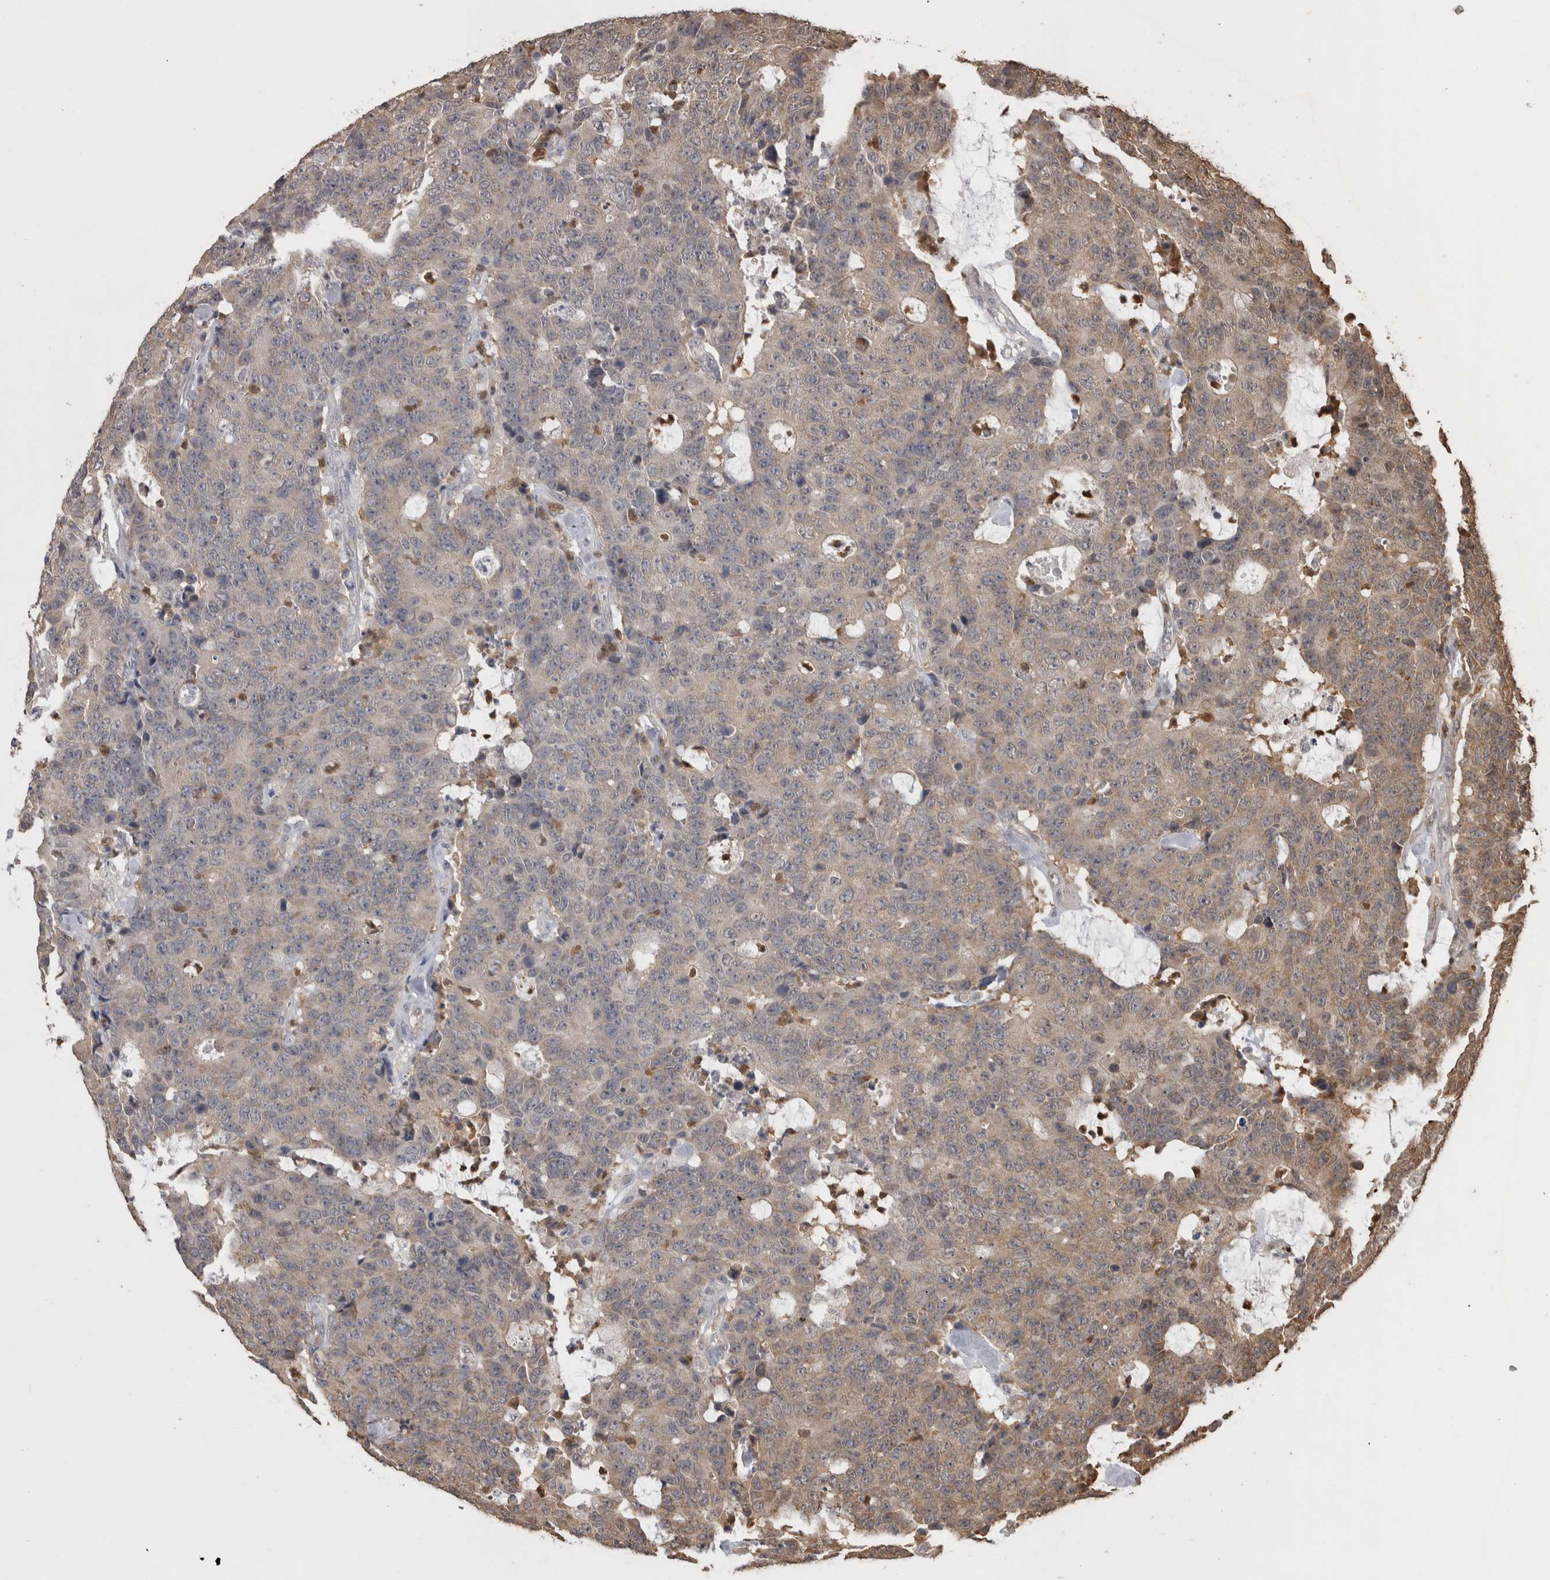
{"staining": {"intensity": "weak", "quantity": "25%-75%", "location": "cytoplasmic/membranous"}, "tissue": "colorectal cancer", "cell_type": "Tumor cells", "image_type": "cancer", "snomed": [{"axis": "morphology", "description": "Adenocarcinoma, NOS"}, {"axis": "topography", "description": "Colon"}], "caption": "Immunohistochemistry (IHC) micrograph of human colorectal cancer stained for a protein (brown), which displays low levels of weak cytoplasmic/membranous positivity in approximately 25%-75% of tumor cells.", "gene": "PAK4", "patient": {"sex": "female", "age": 86}}